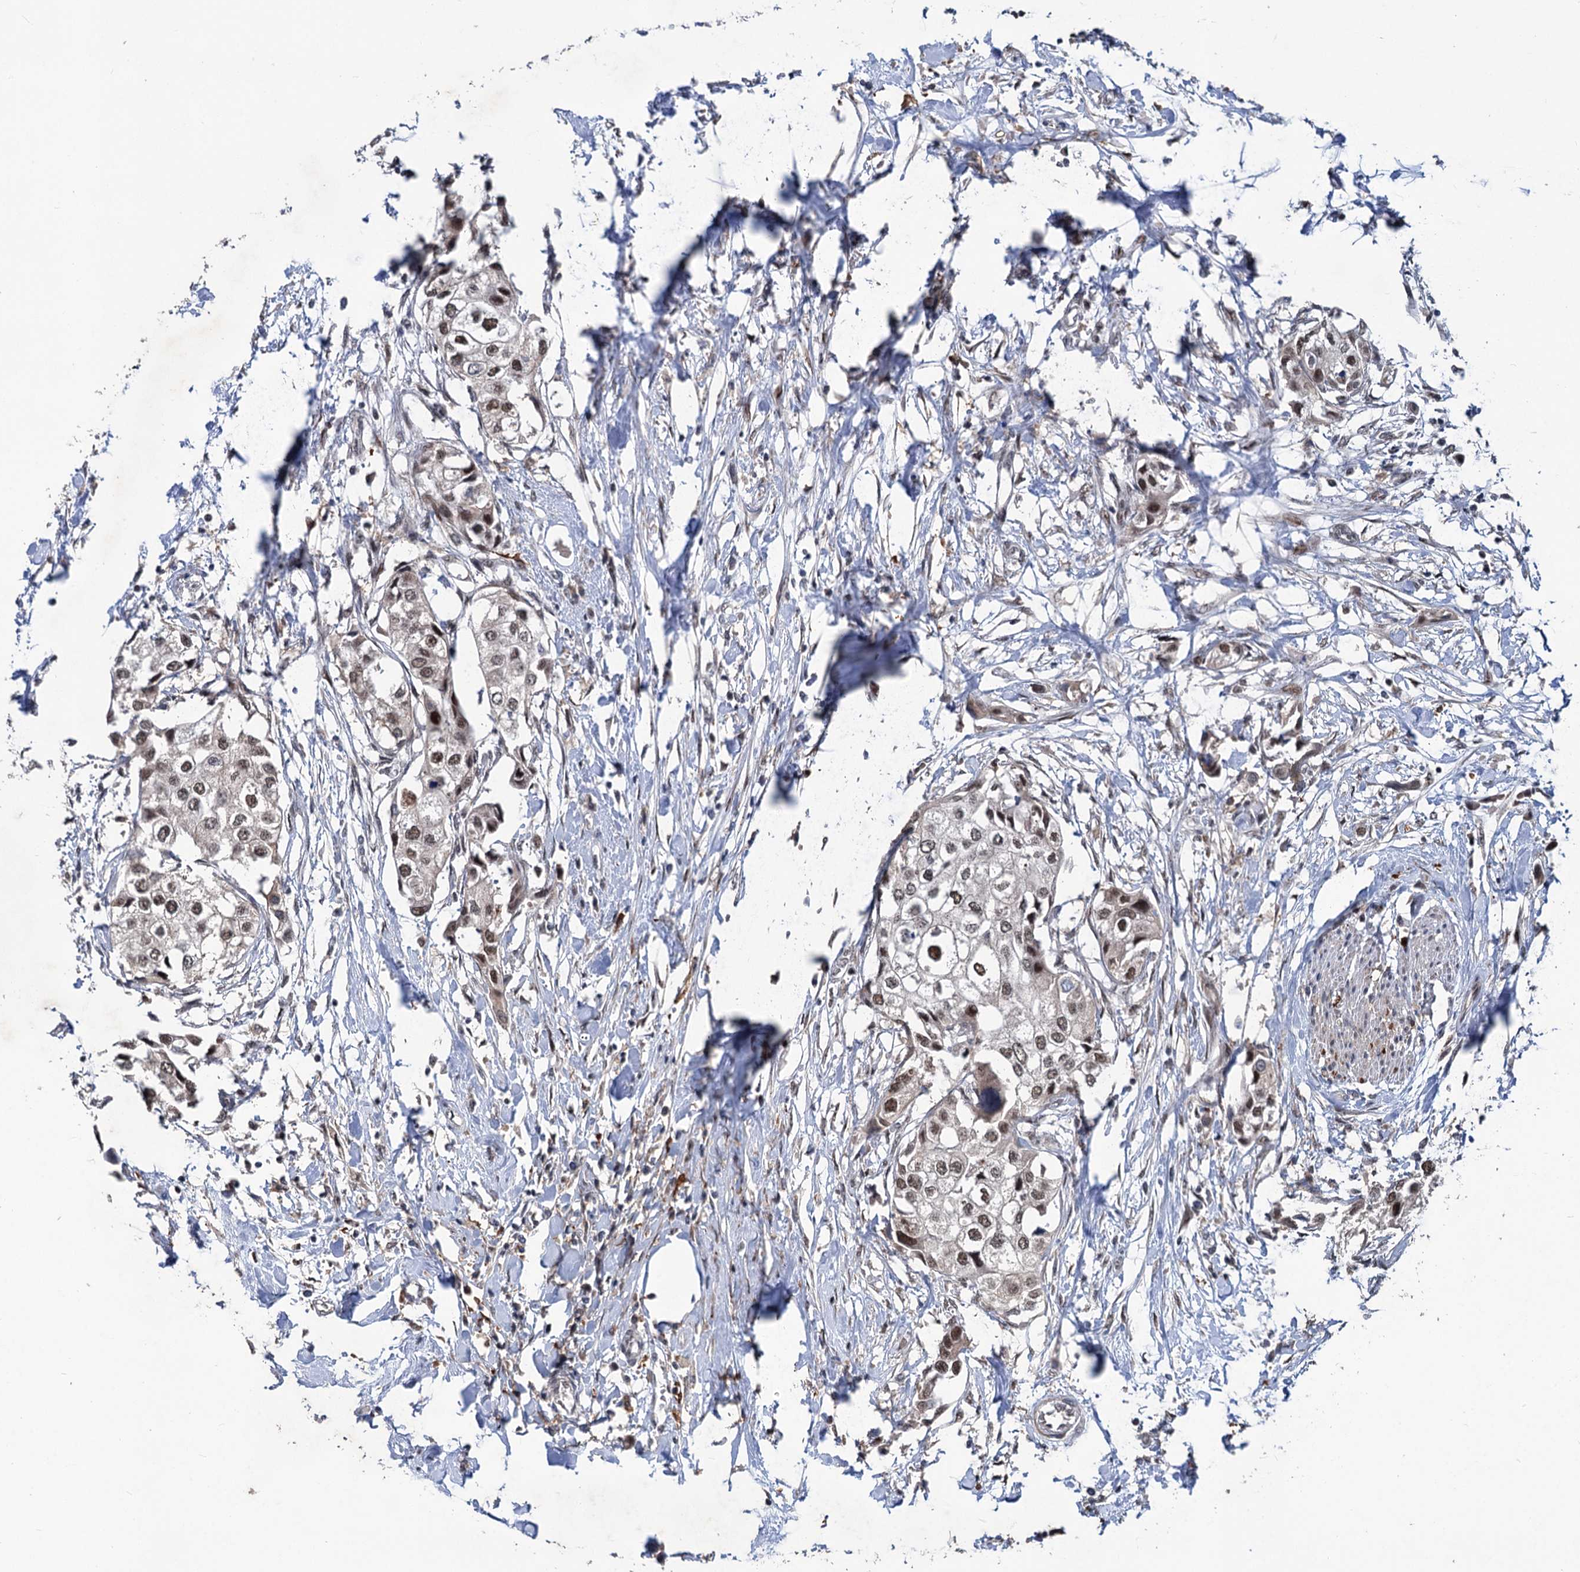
{"staining": {"intensity": "weak", "quantity": "25%-75%", "location": "nuclear"}, "tissue": "urothelial cancer", "cell_type": "Tumor cells", "image_type": "cancer", "snomed": [{"axis": "morphology", "description": "Urothelial carcinoma, High grade"}, {"axis": "topography", "description": "Urinary bladder"}], "caption": "Protein expression by IHC demonstrates weak nuclear expression in approximately 25%-75% of tumor cells in urothelial carcinoma (high-grade).", "gene": "PHF8", "patient": {"sex": "male", "age": 64}}